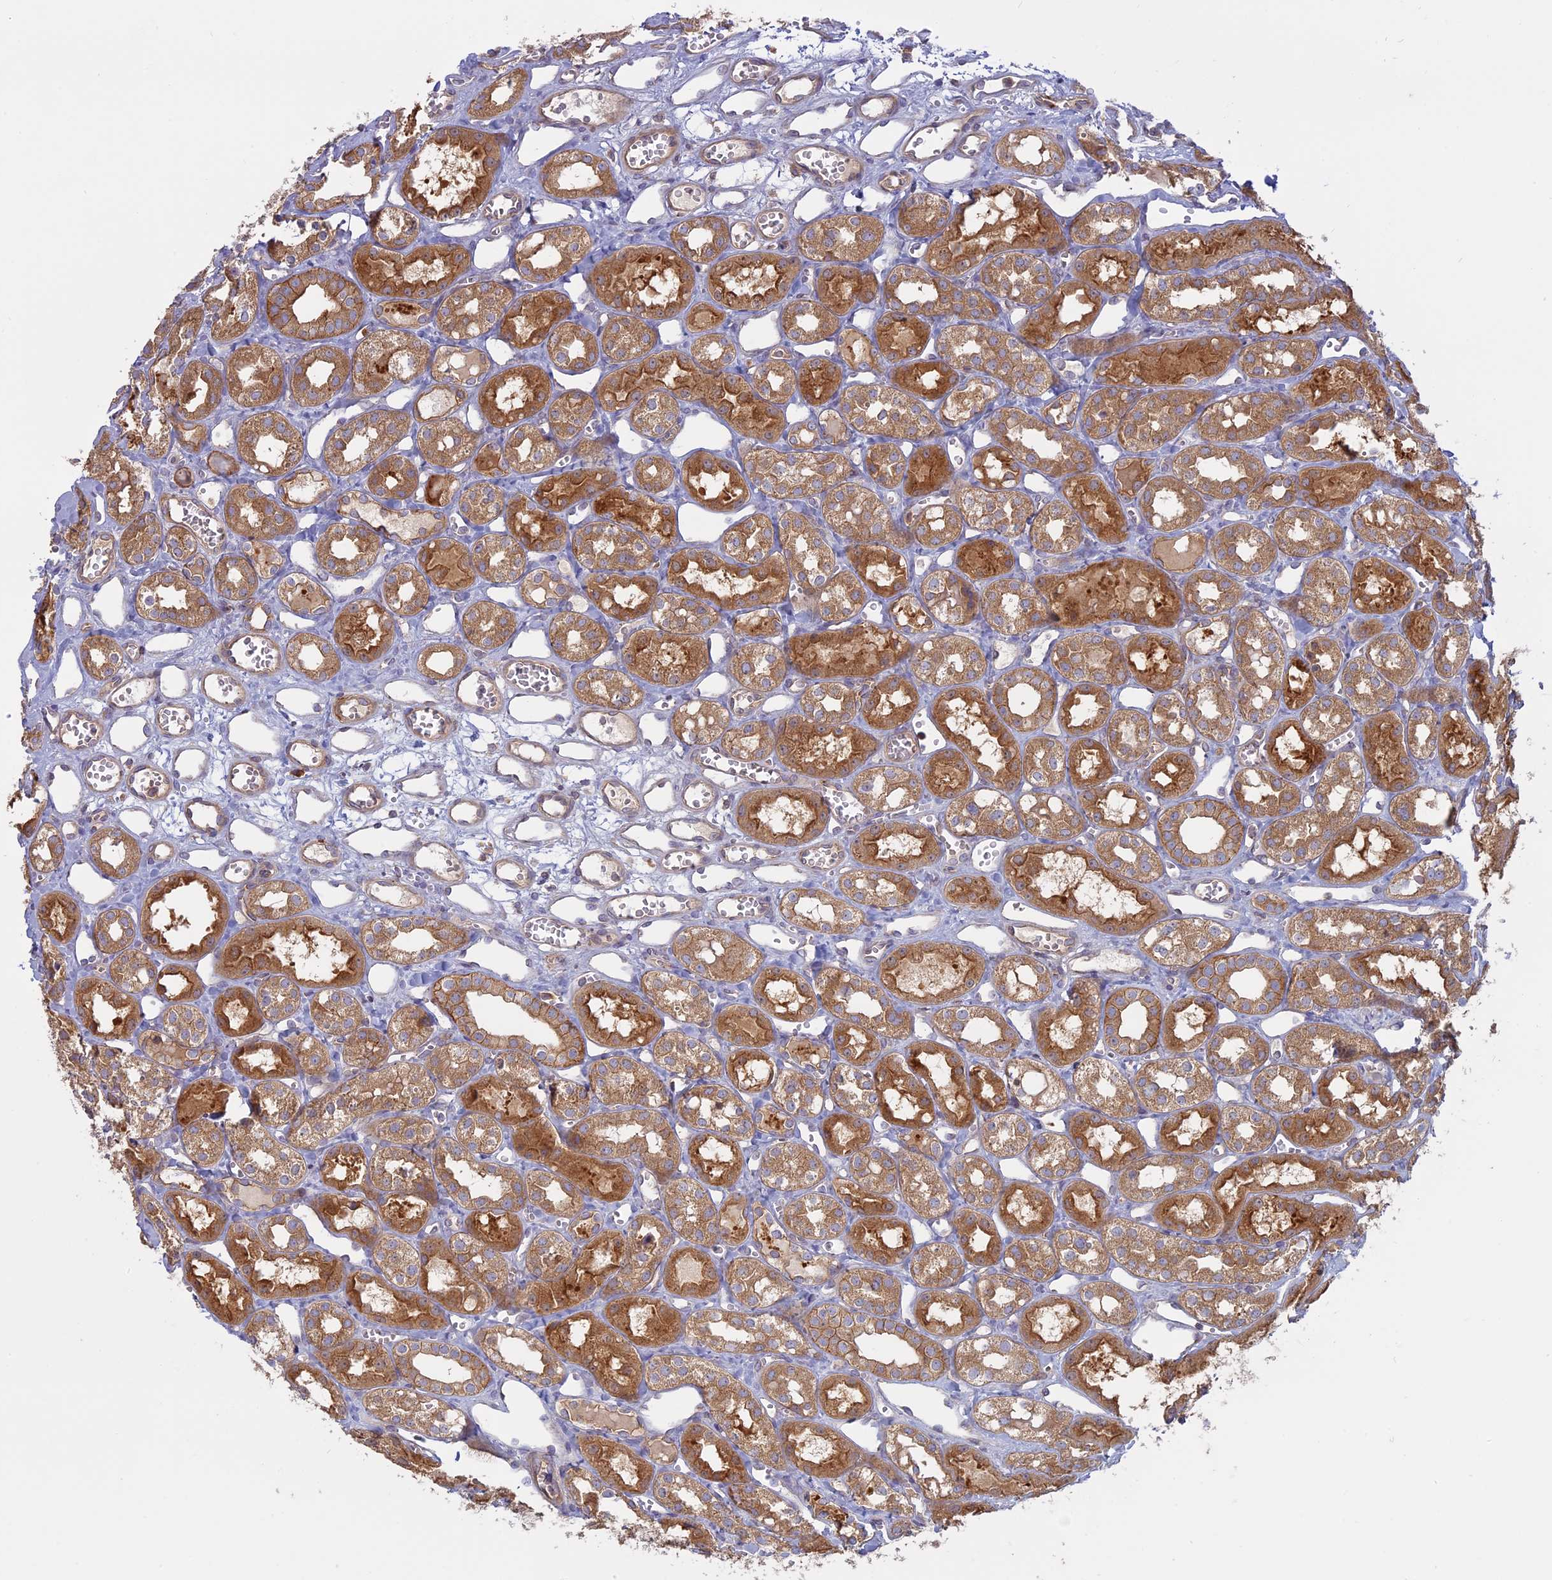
{"staining": {"intensity": "weak", "quantity": "<25%", "location": "cytoplasmic/membranous"}, "tissue": "kidney", "cell_type": "Cells in glomeruli", "image_type": "normal", "snomed": [{"axis": "morphology", "description": "Normal tissue, NOS"}, {"axis": "topography", "description": "Kidney"}], "caption": "Immunohistochemistry micrograph of unremarkable human kidney stained for a protein (brown), which shows no positivity in cells in glomeruli.", "gene": "TMEM208", "patient": {"sex": "male", "age": 16}}